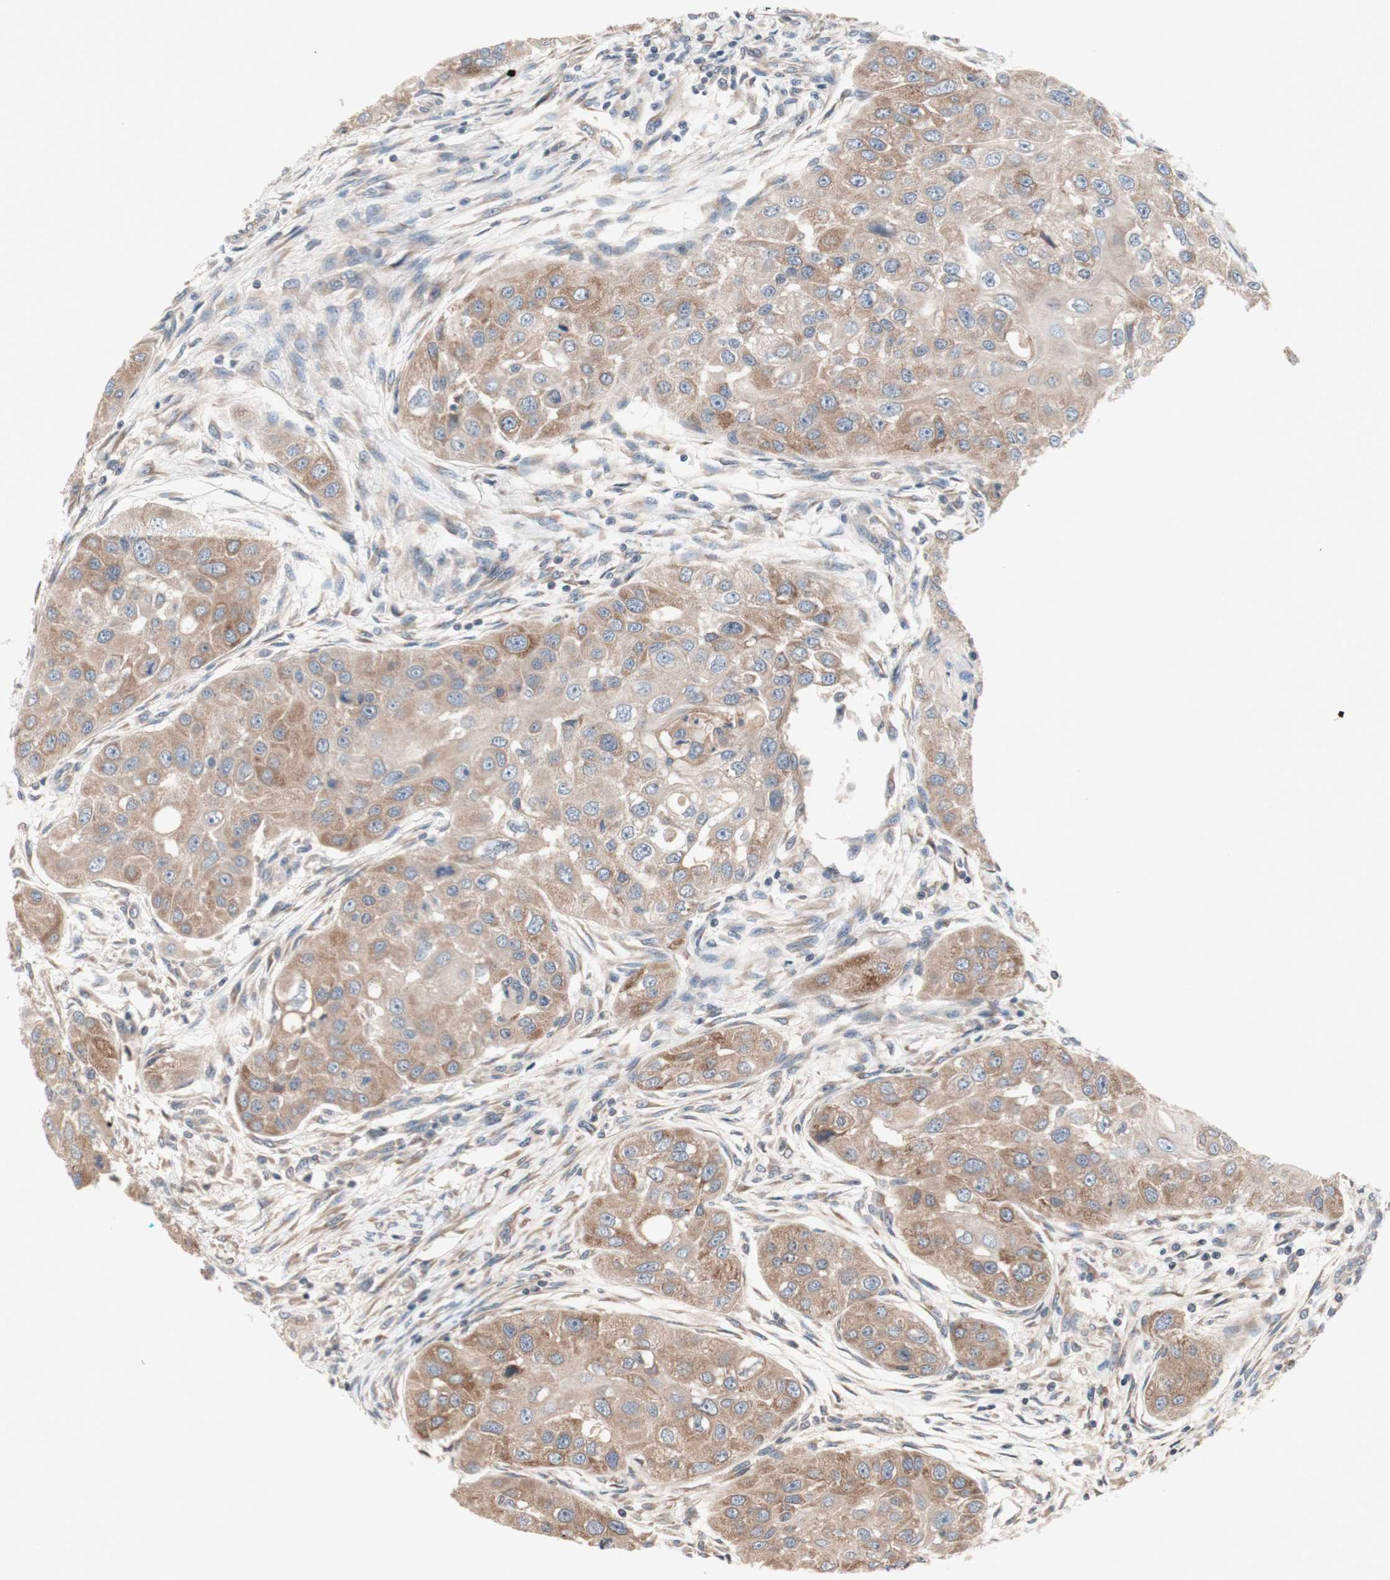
{"staining": {"intensity": "weak", "quantity": ">75%", "location": "cytoplasmic/membranous"}, "tissue": "head and neck cancer", "cell_type": "Tumor cells", "image_type": "cancer", "snomed": [{"axis": "morphology", "description": "Normal tissue, NOS"}, {"axis": "morphology", "description": "Squamous cell carcinoma, NOS"}, {"axis": "topography", "description": "Skeletal muscle"}, {"axis": "topography", "description": "Head-Neck"}], "caption": "Protein expression analysis of human head and neck cancer reveals weak cytoplasmic/membranous expression in about >75% of tumor cells.", "gene": "CD55", "patient": {"sex": "male", "age": 51}}